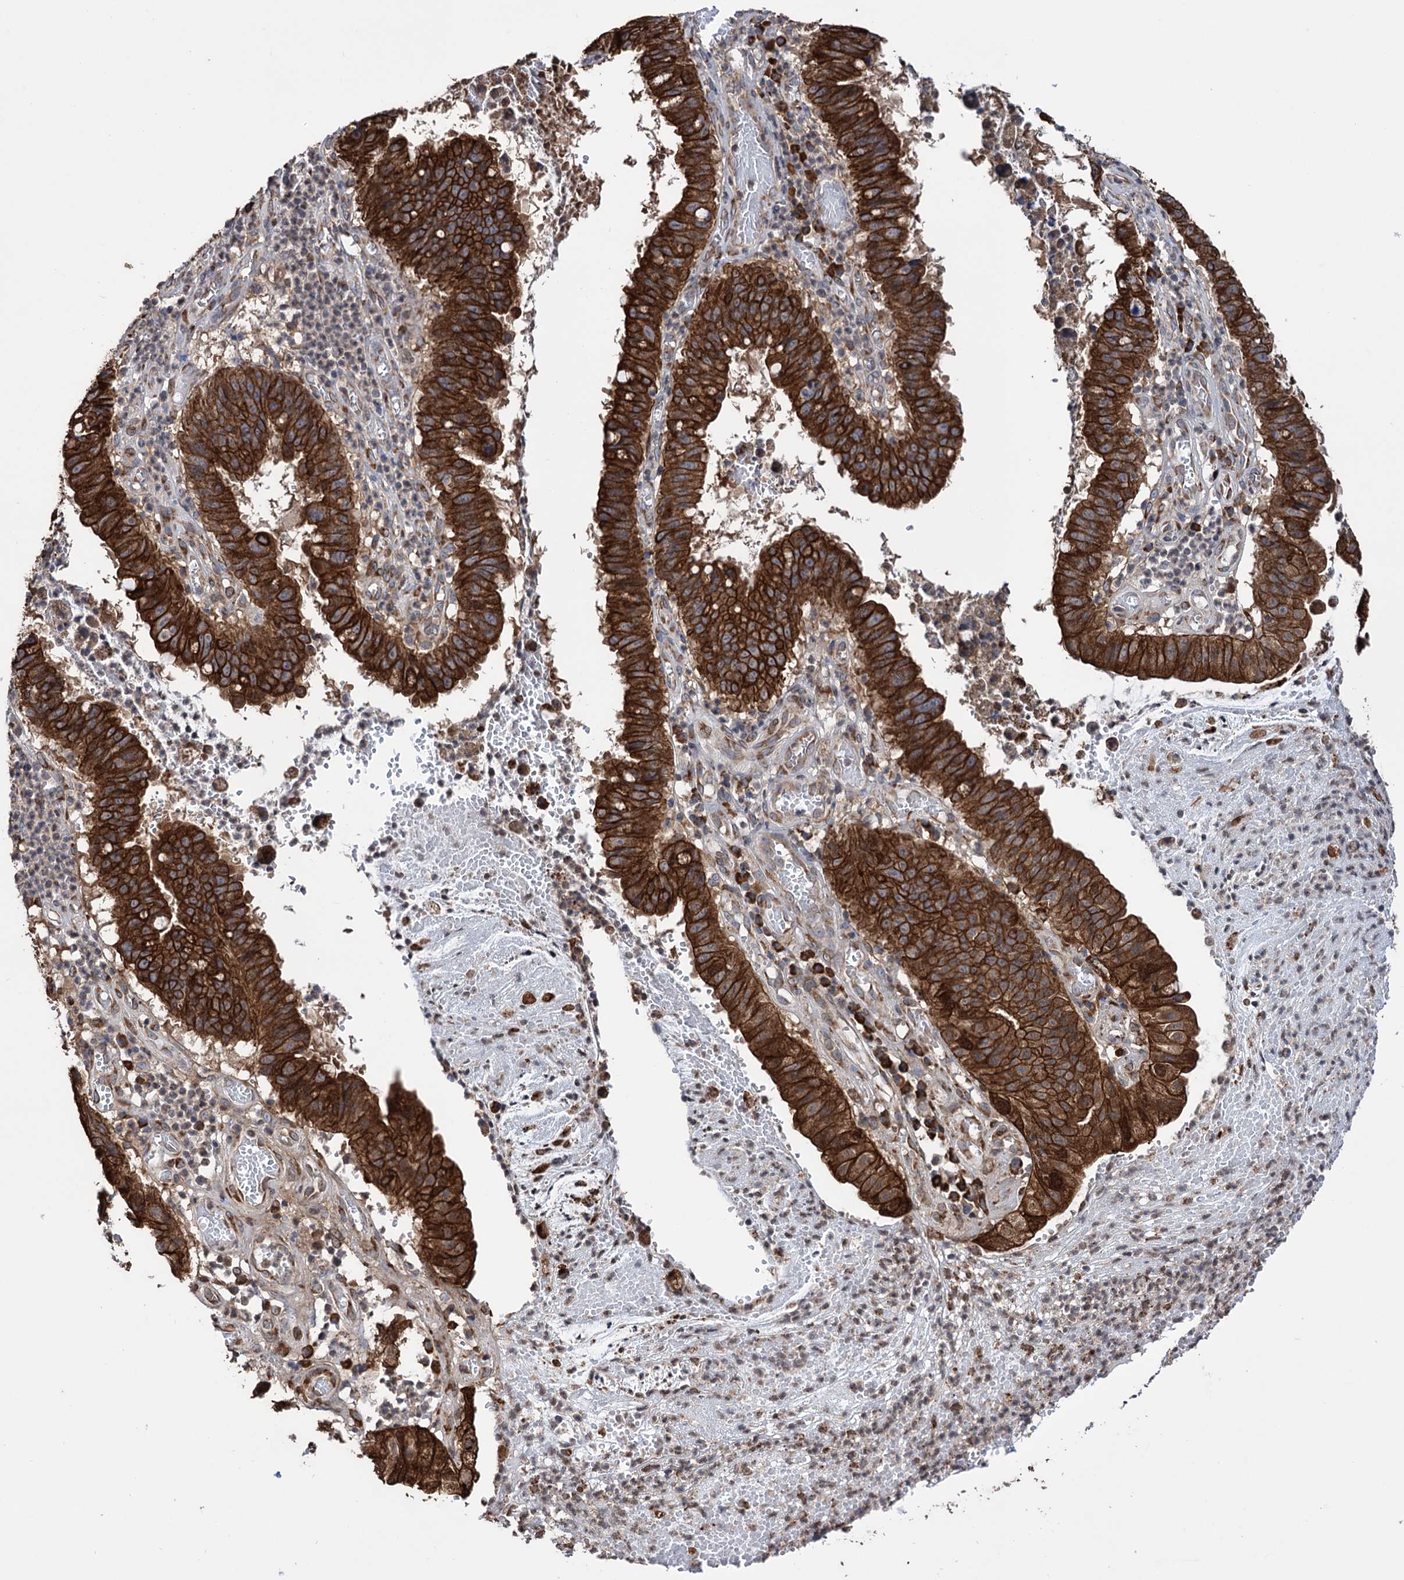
{"staining": {"intensity": "strong", "quantity": ">75%", "location": "cytoplasmic/membranous"}, "tissue": "stomach cancer", "cell_type": "Tumor cells", "image_type": "cancer", "snomed": [{"axis": "morphology", "description": "Adenocarcinoma, NOS"}, {"axis": "topography", "description": "Stomach"}], "caption": "Immunohistochemical staining of stomach cancer demonstrates high levels of strong cytoplasmic/membranous protein expression in about >75% of tumor cells.", "gene": "CDAN1", "patient": {"sex": "male", "age": 59}}